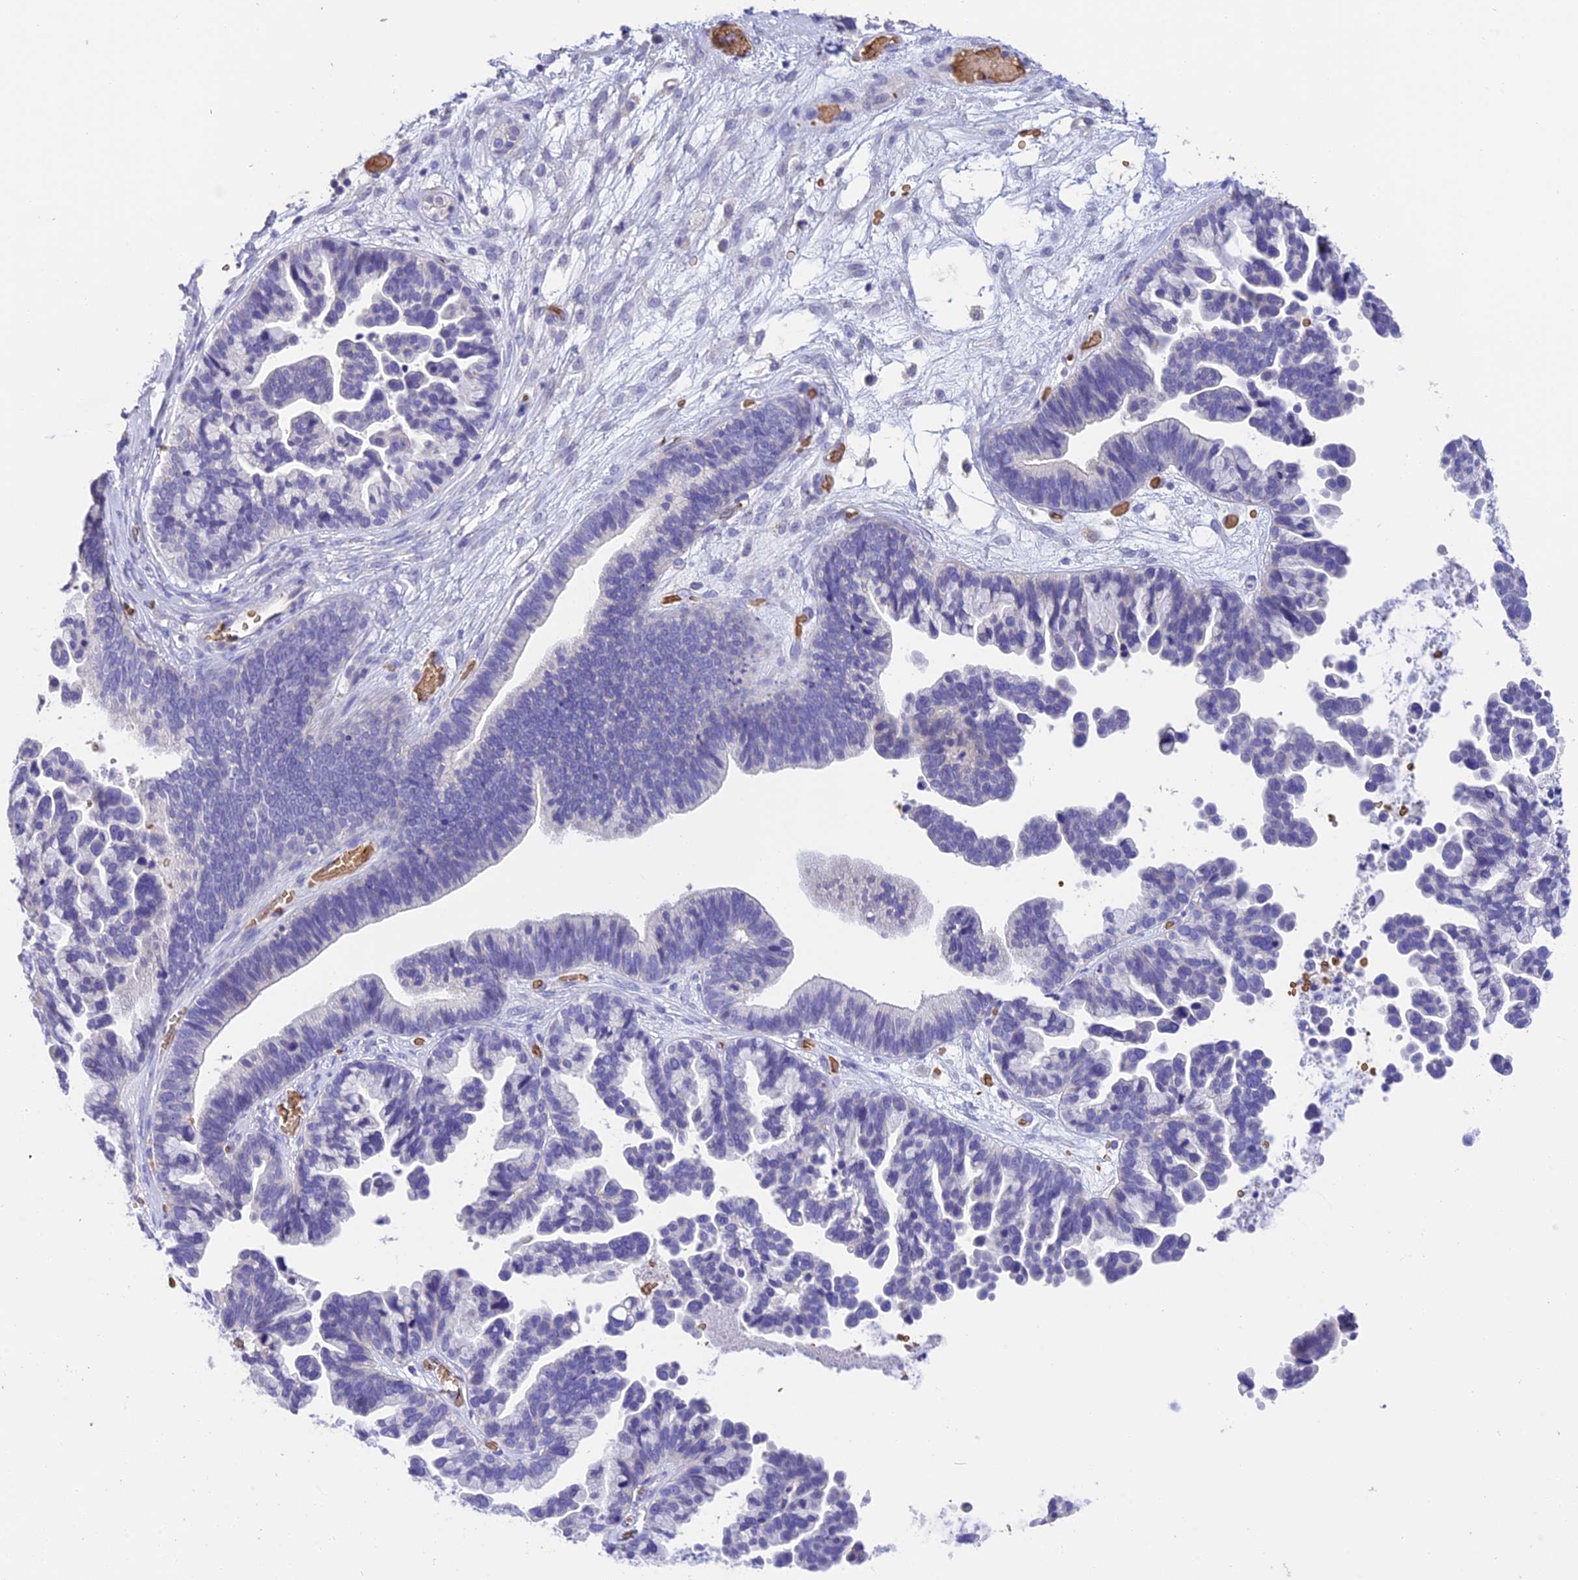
{"staining": {"intensity": "negative", "quantity": "none", "location": "none"}, "tissue": "ovarian cancer", "cell_type": "Tumor cells", "image_type": "cancer", "snomed": [{"axis": "morphology", "description": "Cystadenocarcinoma, serous, NOS"}, {"axis": "topography", "description": "Ovary"}], "caption": "Micrograph shows no protein positivity in tumor cells of ovarian serous cystadenocarcinoma tissue.", "gene": "TNNC2", "patient": {"sex": "female", "age": 56}}